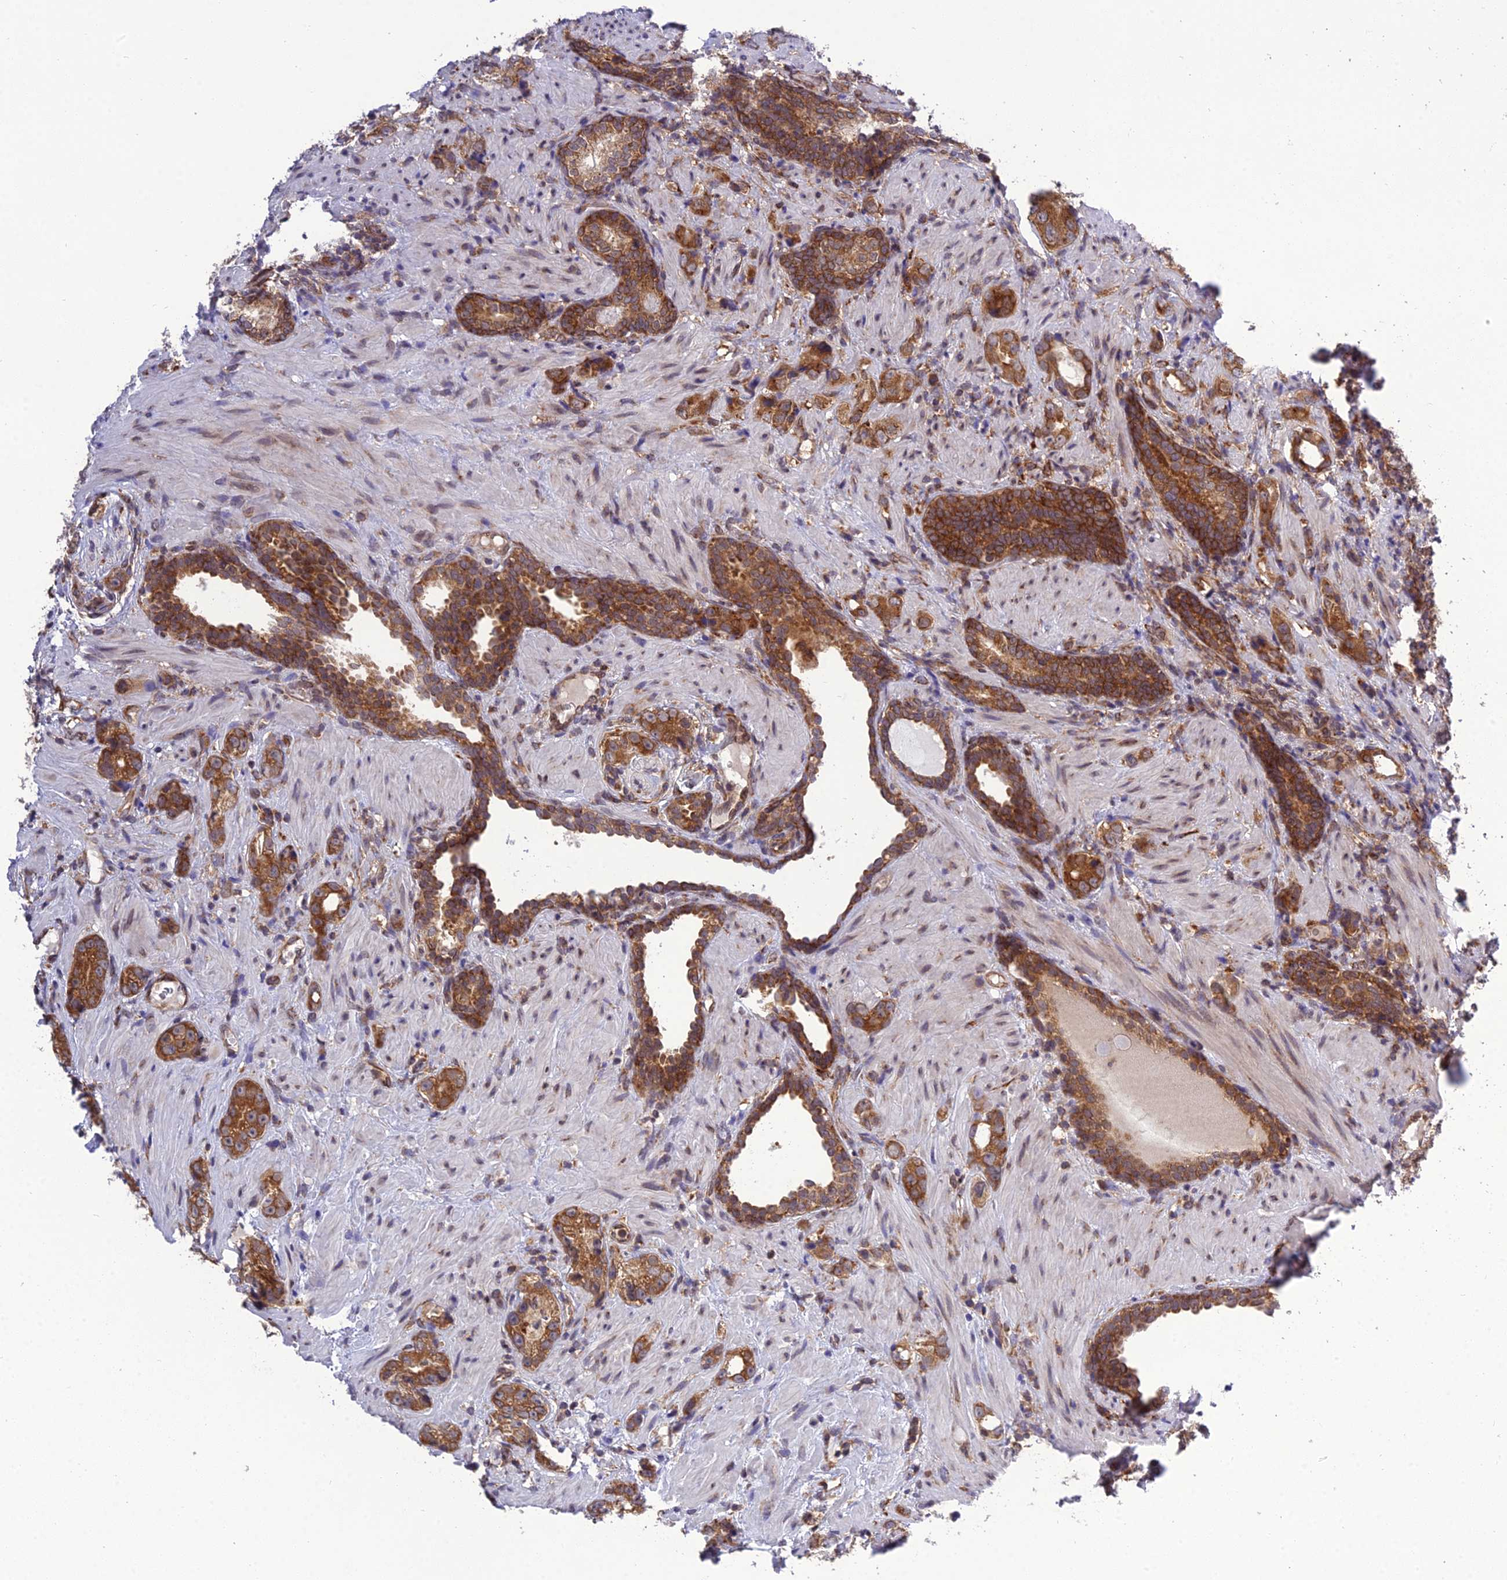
{"staining": {"intensity": "strong", "quantity": ">75%", "location": "cytoplasmic/membranous"}, "tissue": "prostate cancer", "cell_type": "Tumor cells", "image_type": "cancer", "snomed": [{"axis": "morphology", "description": "Adenocarcinoma, High grade"}, {"axis": "topography", "description": "Prostate"}], "caption": "A high-resolution micrograph shows immunohistochemistry (IHC) staining of prostate high-grade adenocarcinoma, which exhibits strong cytoplasmic/membranous staining in approximately >75% of tumor cells.", "gene": "DHCR7", "patient": {"sex": "male", "age": 63}}